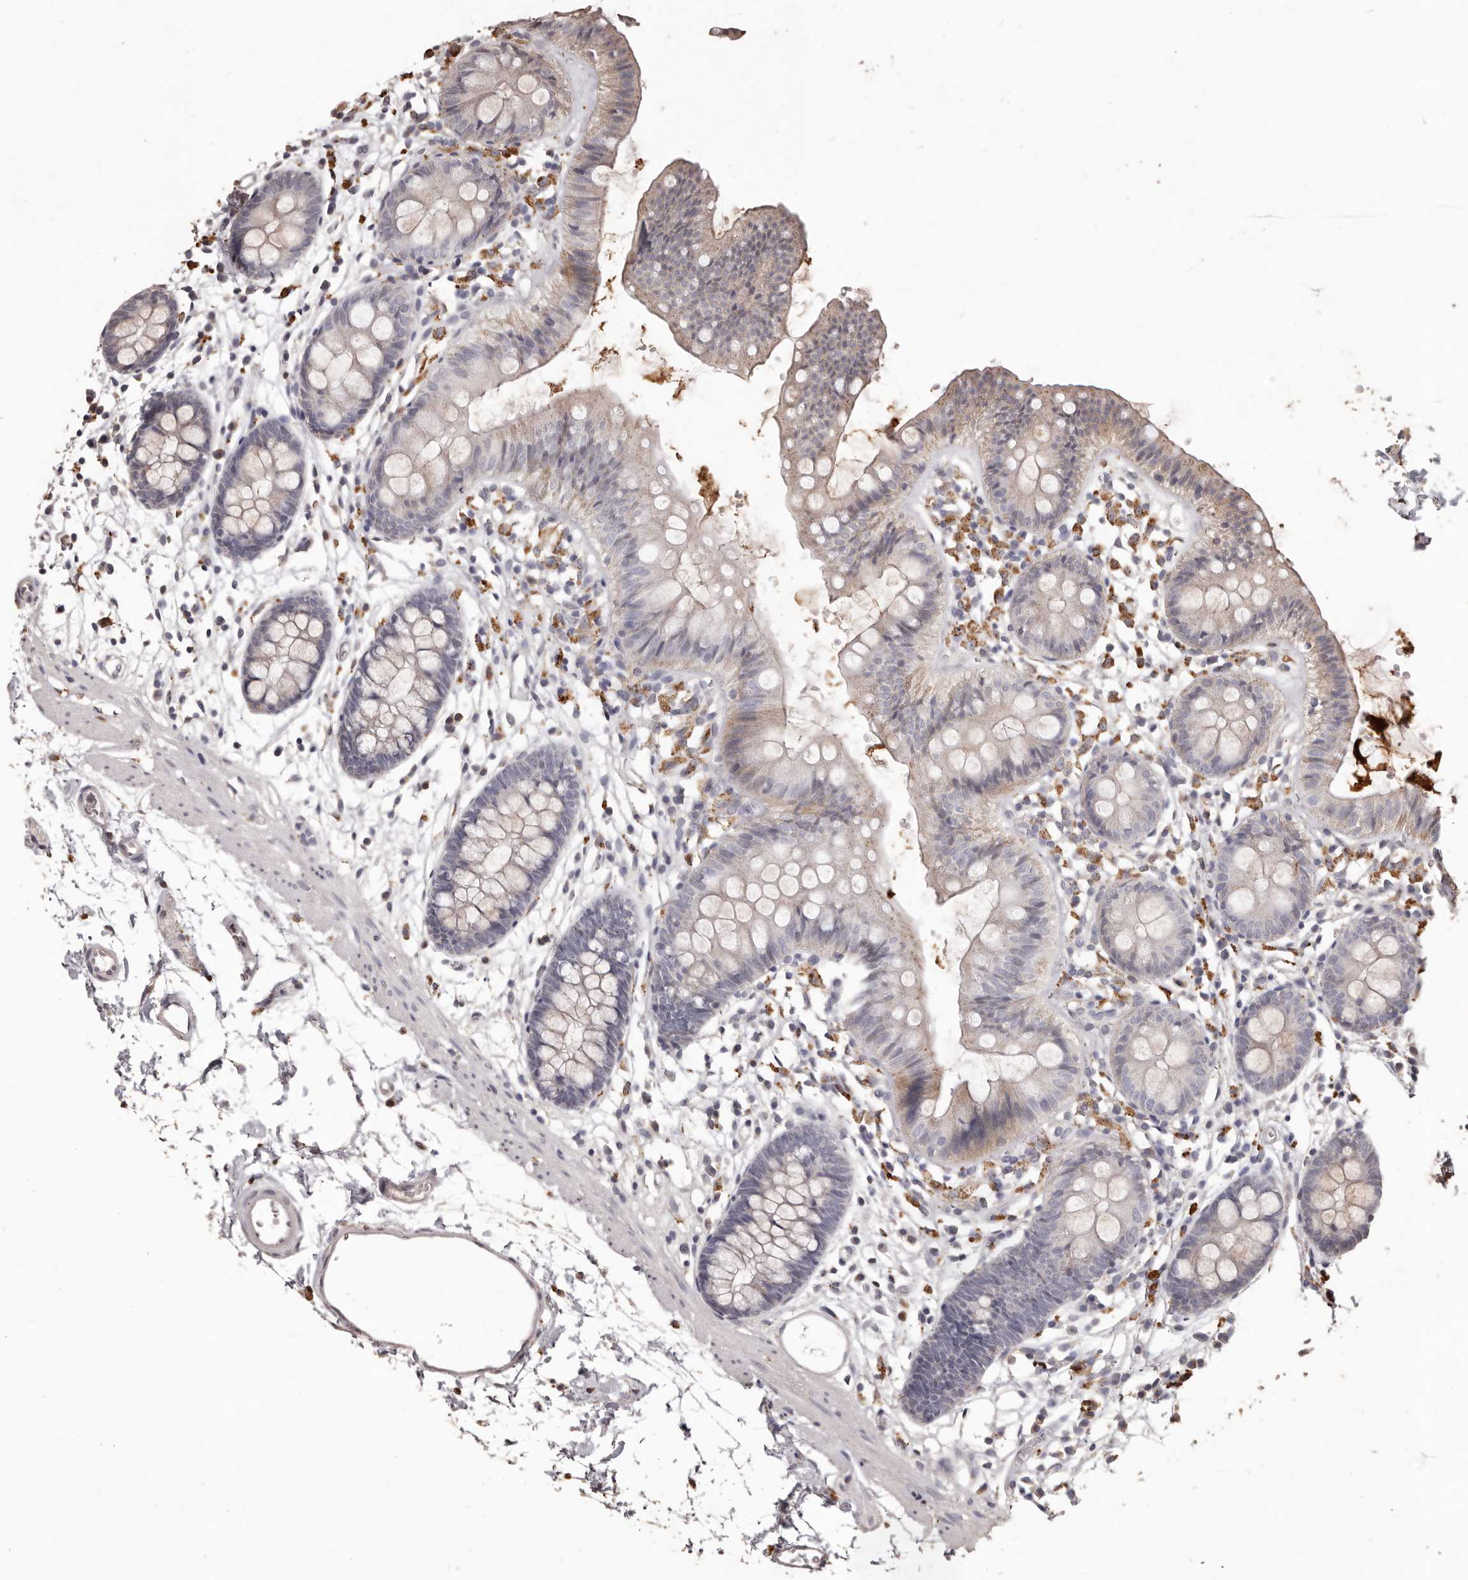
{"staining": {"intensity": "negative", "quantity": "none", "location": "none"}, "tissue": "colon", "cell_type": "Endothelial cells", "image_type": "normal", "snomed": [{"axis": "morphology", "description": "Normal tissue, NOS"}, {"axis": "topography", "description": "Colon"}], "caption": "Immunohistochemistry (IHC) histopathology image of unremarkable colon: colon stained with DAB demonstrates no significant protein staining in endothelial cells. (Brightfield microscopy of DAB immunohistochemistry (IHC) at high magnification).", "gene": "PRSS27", "patient": {"sex": "male", "age": 56}}